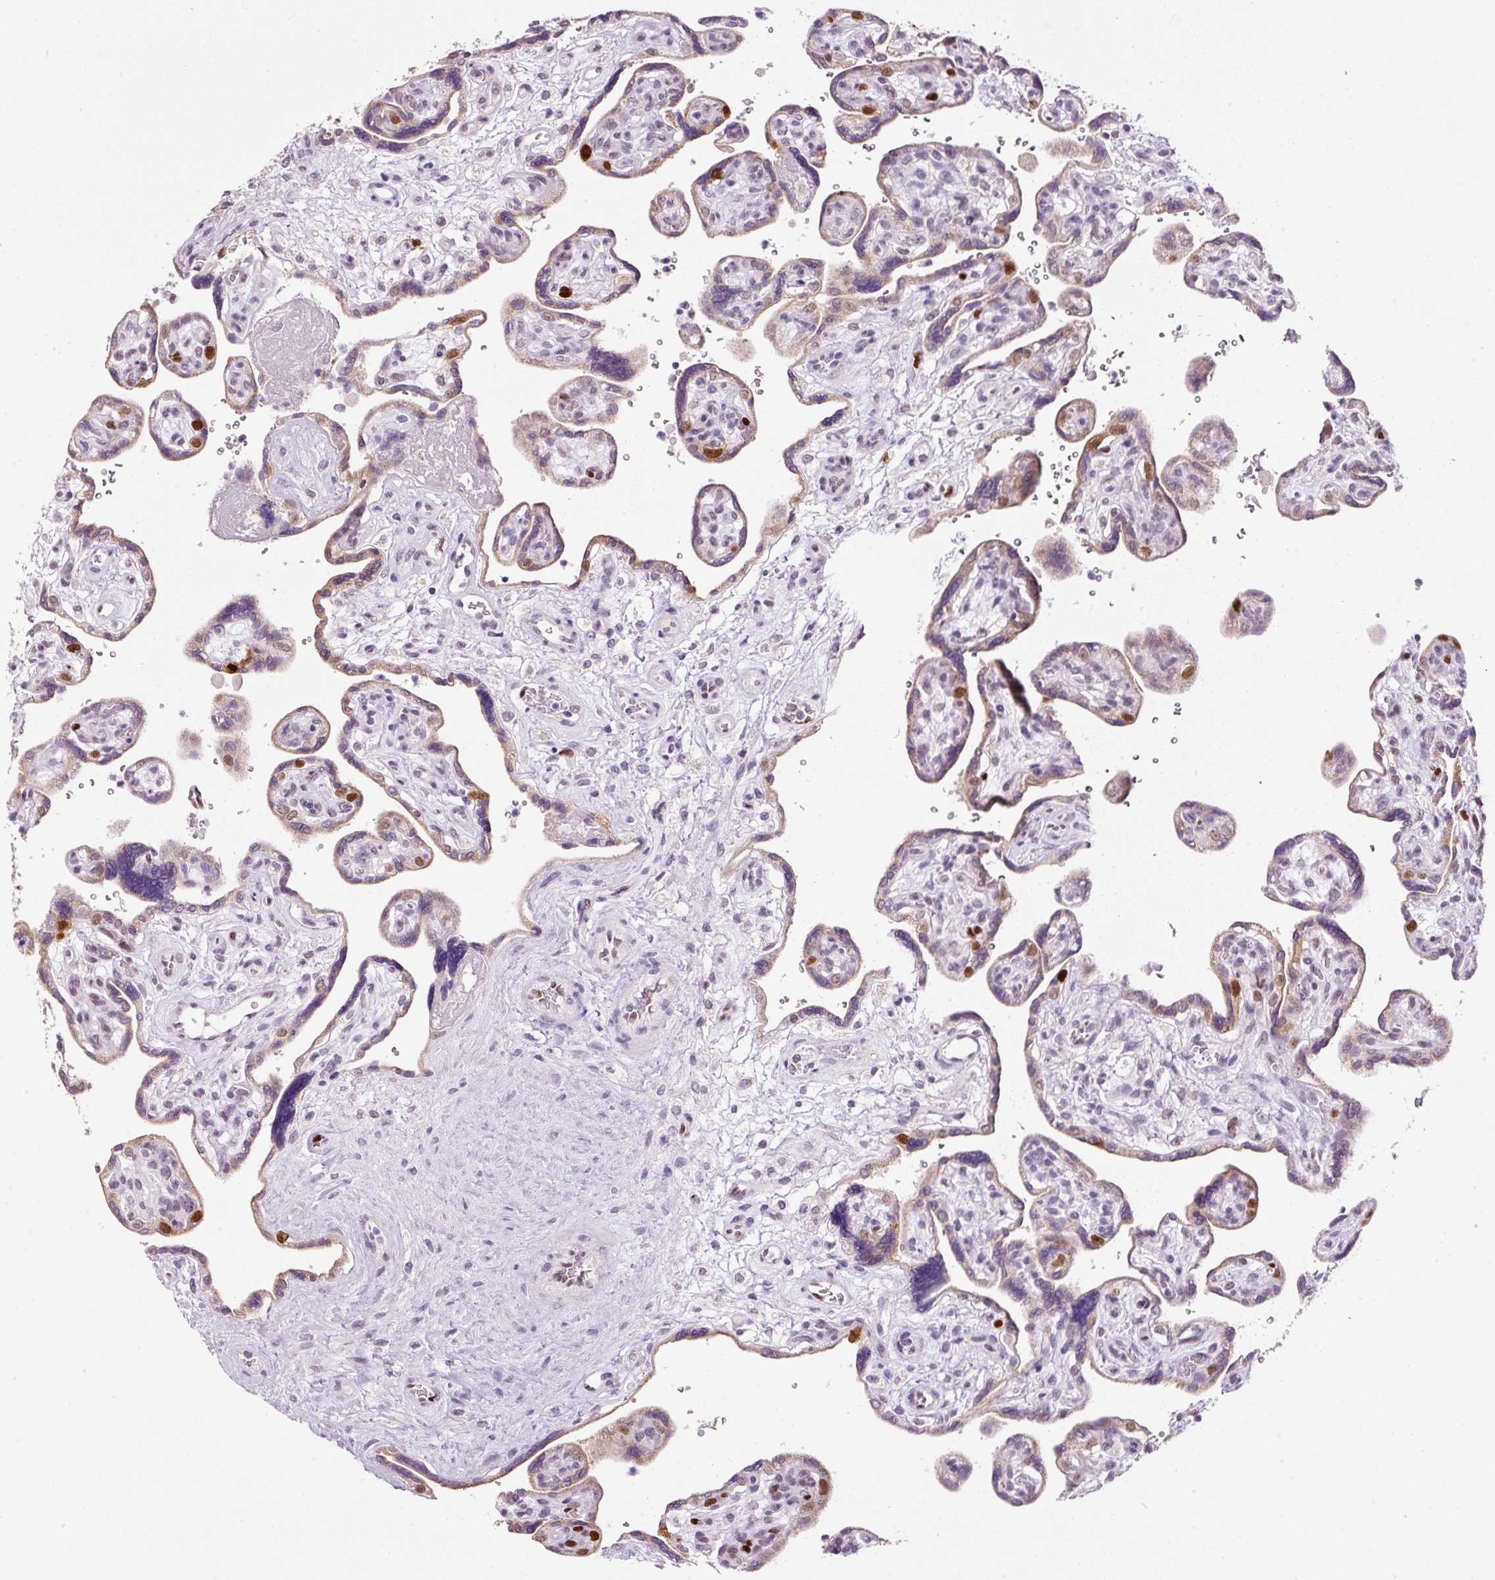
{"staining": {"intensity": "weak", "quantity": "25%-75%", "location": "nuclear"}, "tissue": "placenta", "cell_type": "Decidual cells", "image_type": "normal", "snomed": [{"axis": "morphology", "description": "Normal tissue, NOS"}, {"axis": "topography", "description": "Placenta"}], "caption": "Unremarkable placenta was stained to show a protein in brown. There is low levels of weak nuclear staining in approximately 25%-75% of decidual cells.", "gene": "KPNA2", "patient": {"sex": "female", "age": 39}}